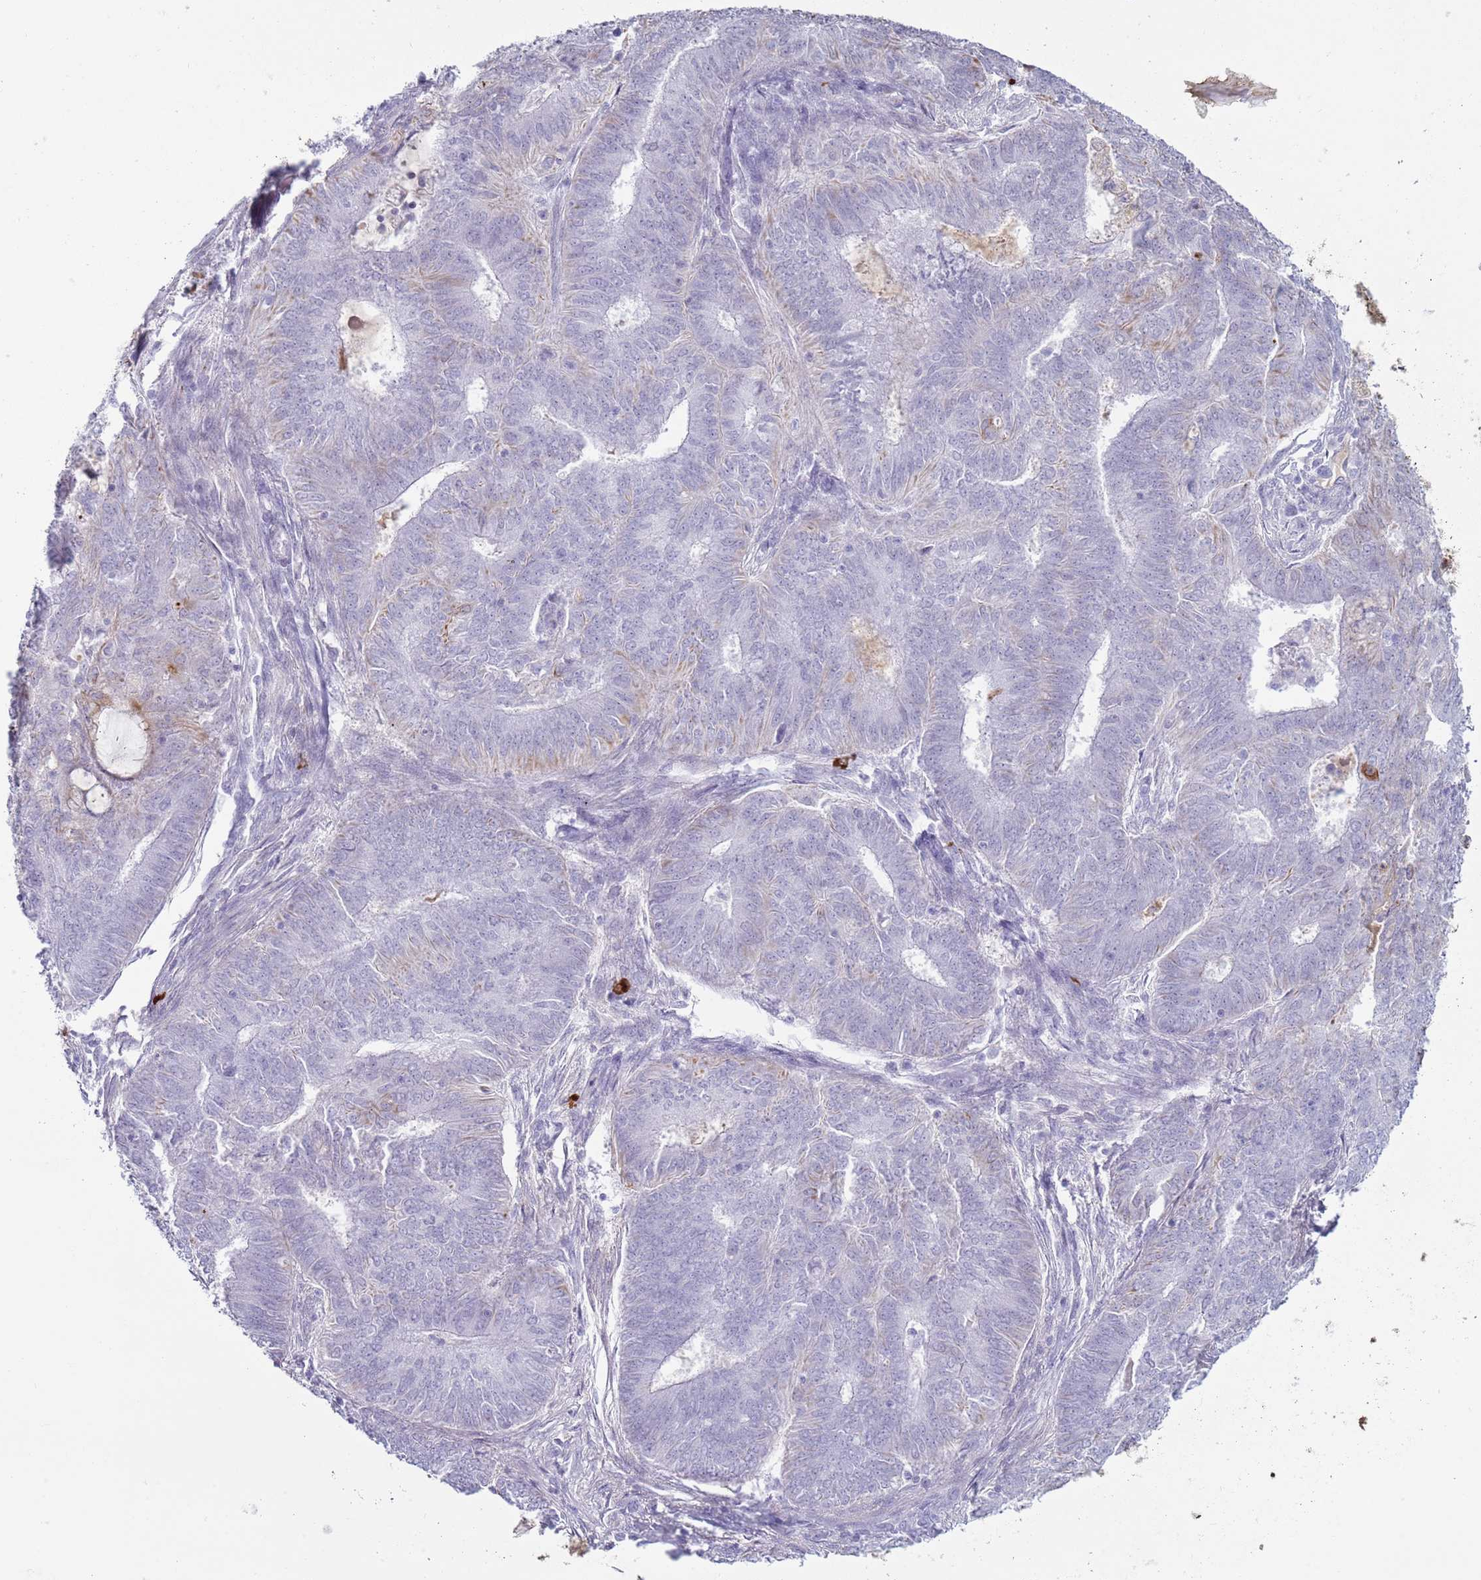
{"staining": {"intensity": "negative", "quantity": "none", "location": "none"}, "tissue": "endometrial cancer", "cell_type": "Tumor cells", "image_type": "cancer", "snomed": [{"axis": "morphology", "description": "Adenocarcinoma, NOS"}, {"axis": "topography", "description": "Endometrium"}], "caption": "A photomicrograph of endometrial adenocarcinoma stained for a protein shows no brown staining in tumor cells.", "gene": "NPAP1", "patient": {"sex": "female", "age": 62}}